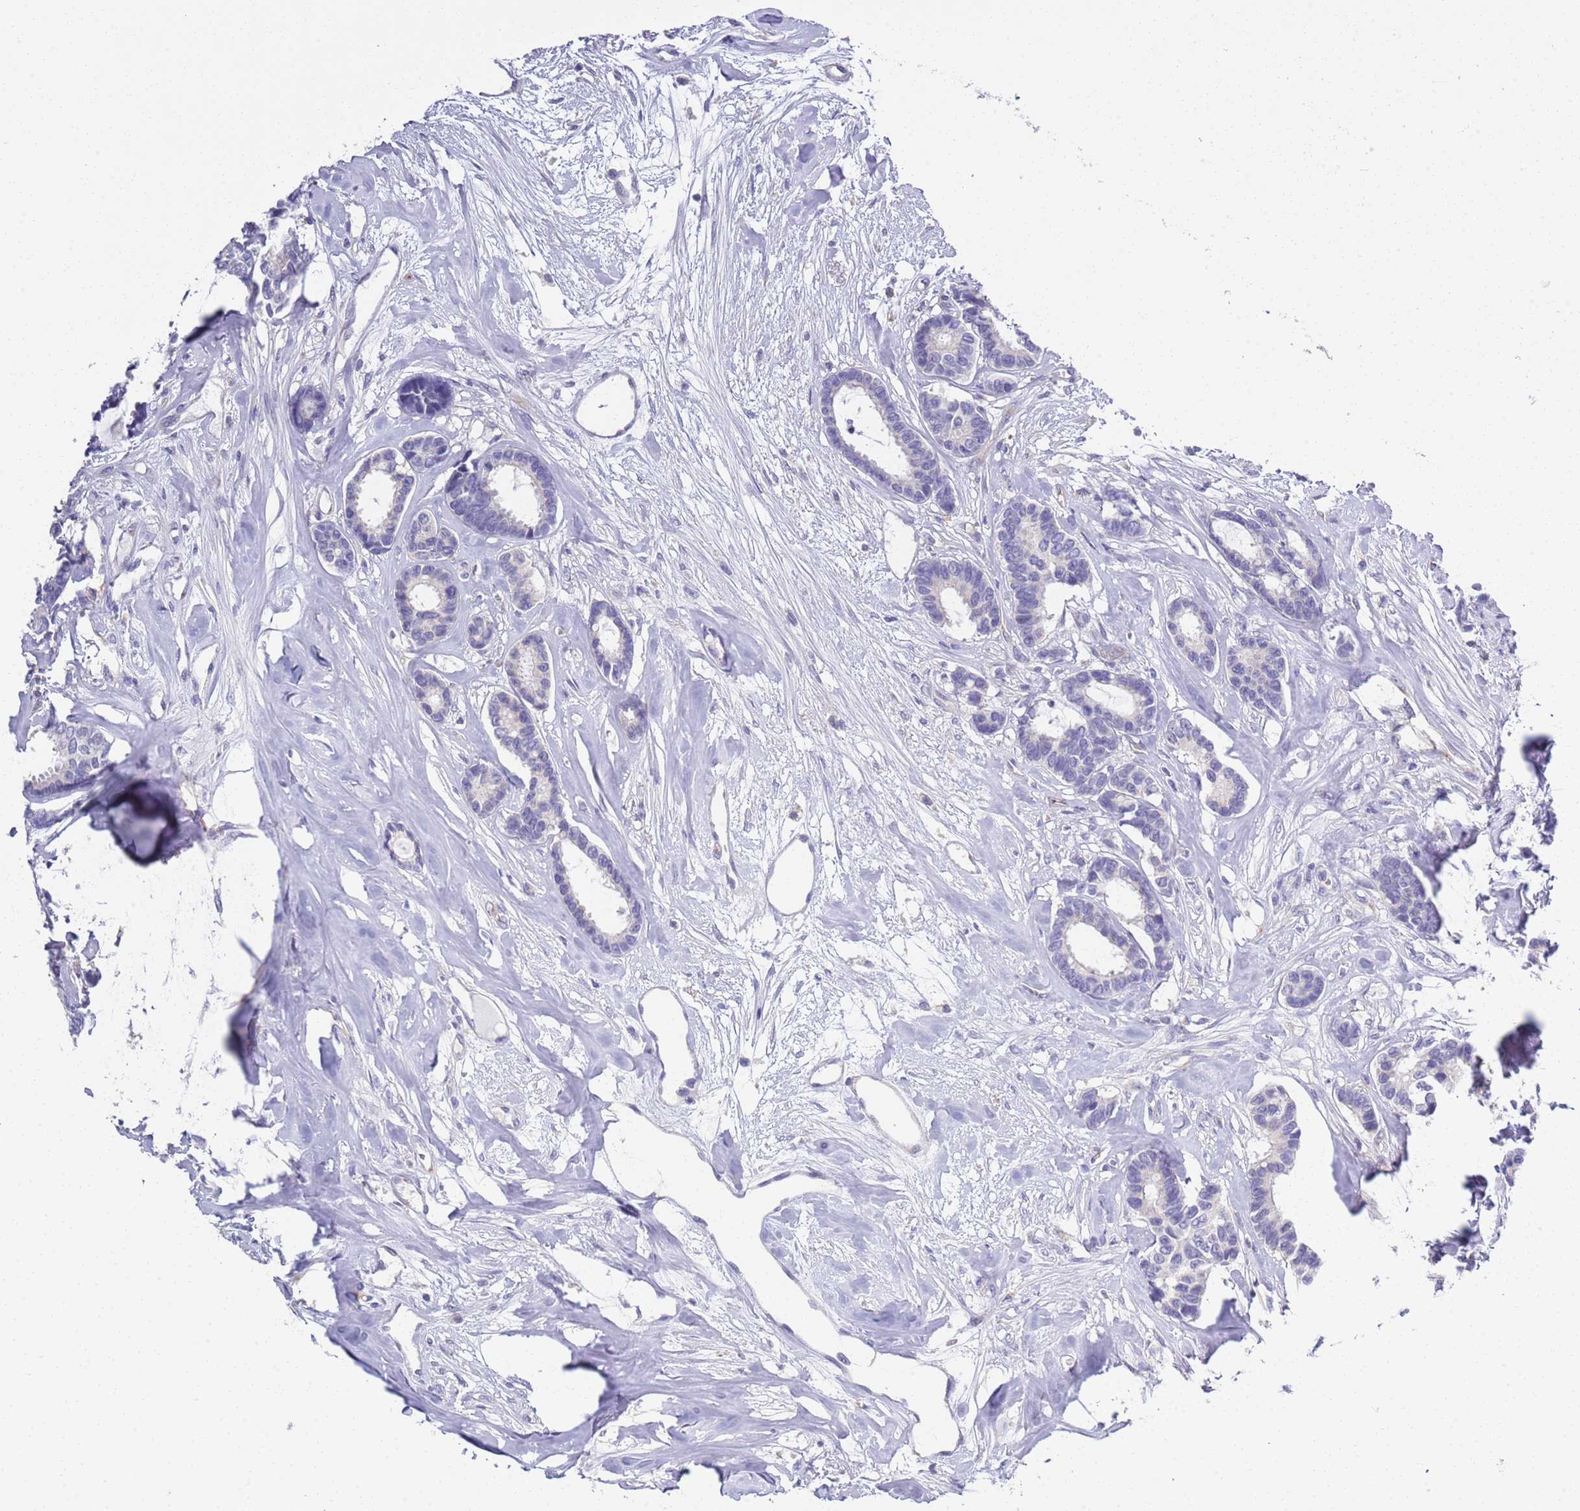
{"staining": {"intensity": "negative", "quantity": "none", "location": "none"}, "tissue": "breast cancer", "cell_type": "Tumor cells", "image_type": "cancer", "snomed": [{"axis": "morphology", "description": "Duct carcinoma"}, {"axis": "topography", "description": "Breast"}], "caption": "High power microscopy photomicrograph of an immunohistochemistry (IHC) micrograph of breast intraductal carcinoma, revealing no significant positivity in tumor cells.", "gene": "BRMS1L", "patient": {"sex": "female", "age": 87}}